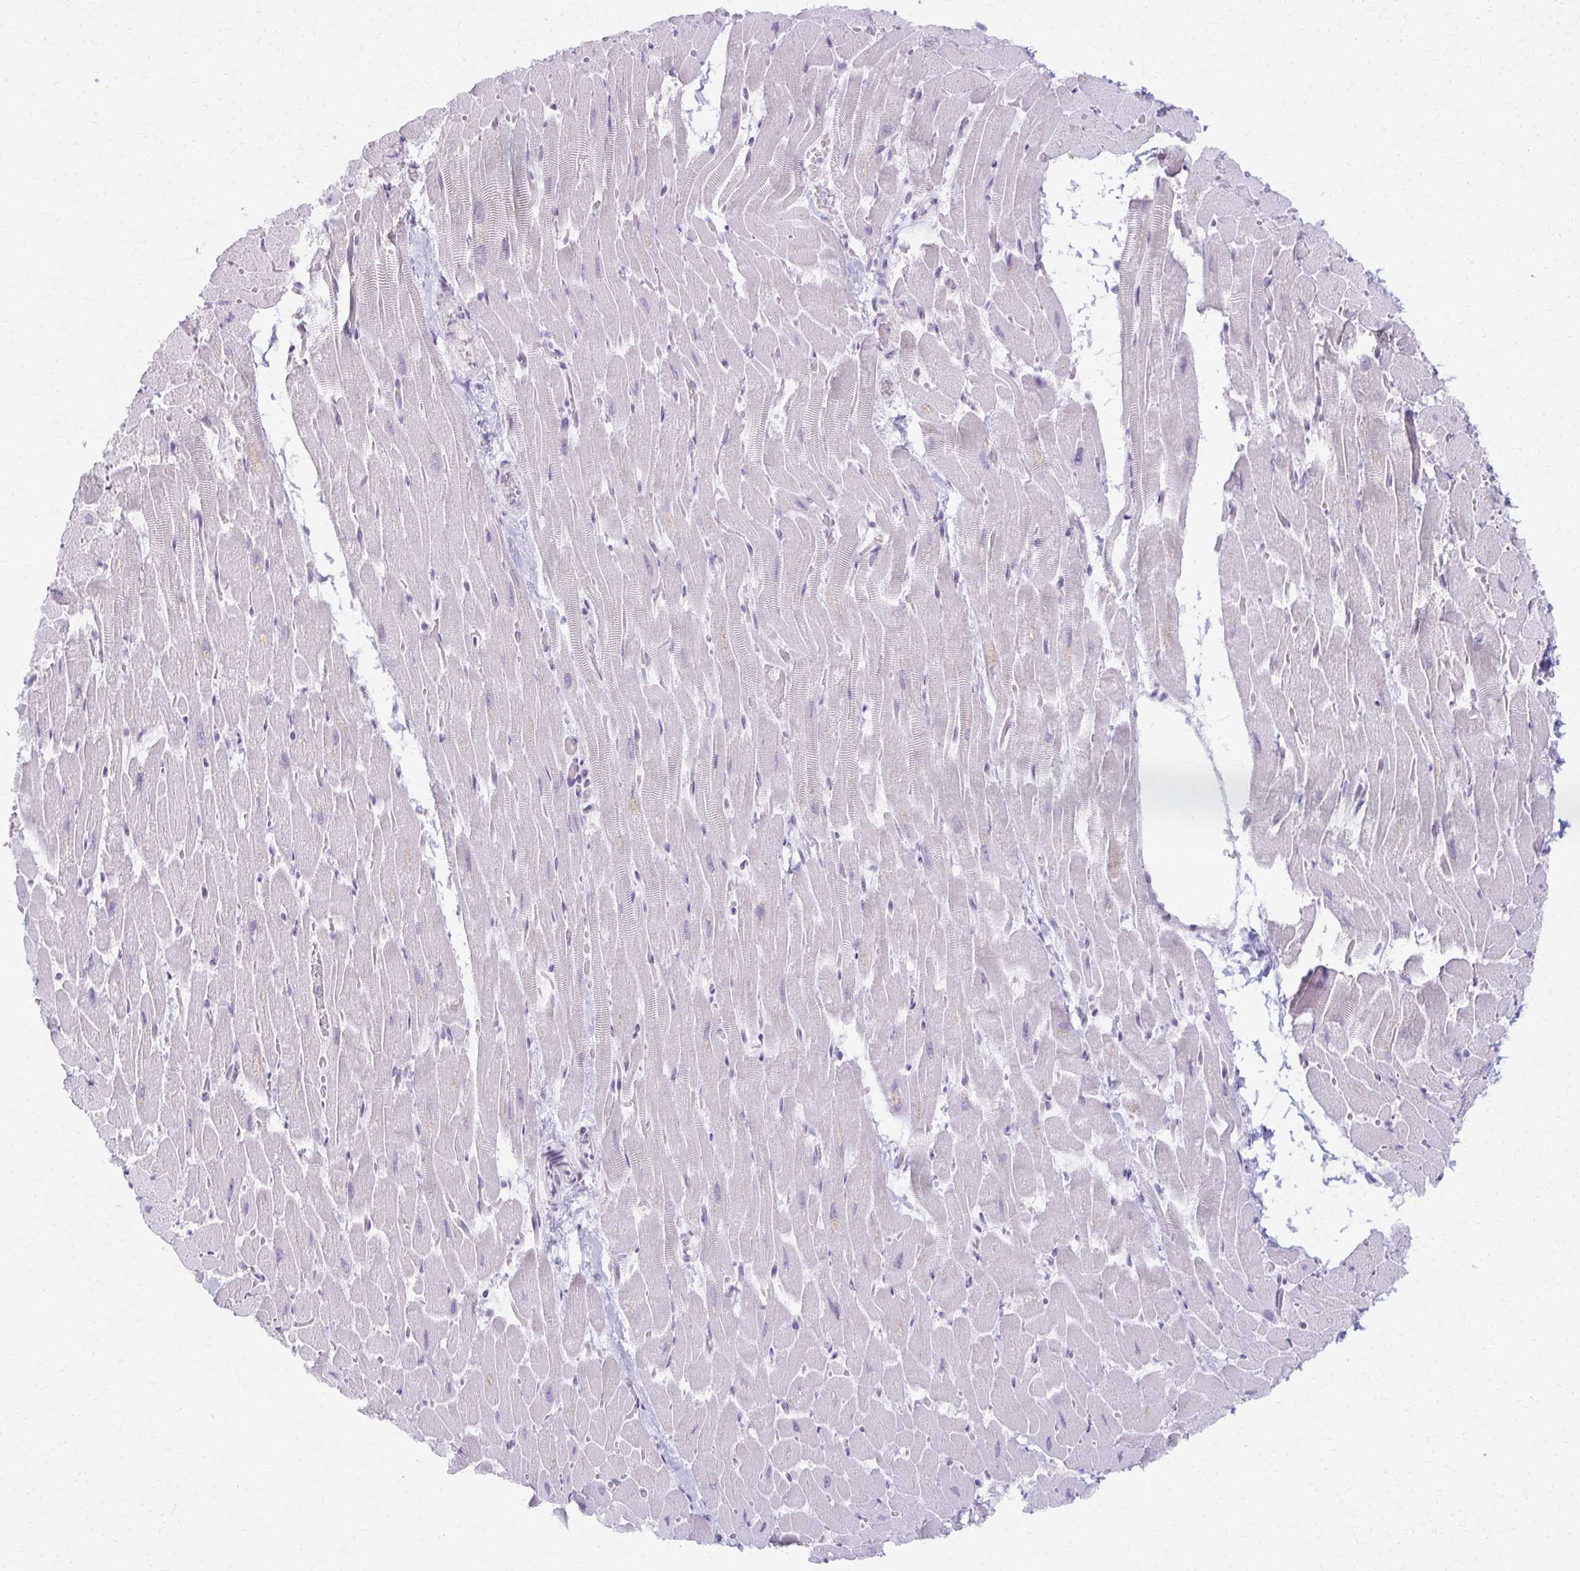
{"staining": {"intensity": "negative", "quantity": "none", "location": "none"}, "tissue": "heart muscle", "cell_type": "Cardiomyocytes", "image_type": "normal", "snomed": [{"axis": "morphology", "description": "Normal tissue, NOS"}, {"axis": "topography", "description": "Heart"}], "caption": "High power microscopy micrograph of an immunohistochemistry image of normal heart muscle, revealing no significant positivity in cardiomyocytes. (Brightfield microscopy of DAB IHC at high magnification).", "gene": "MORC4", "patient": {"sex": "male", "age": 37}}